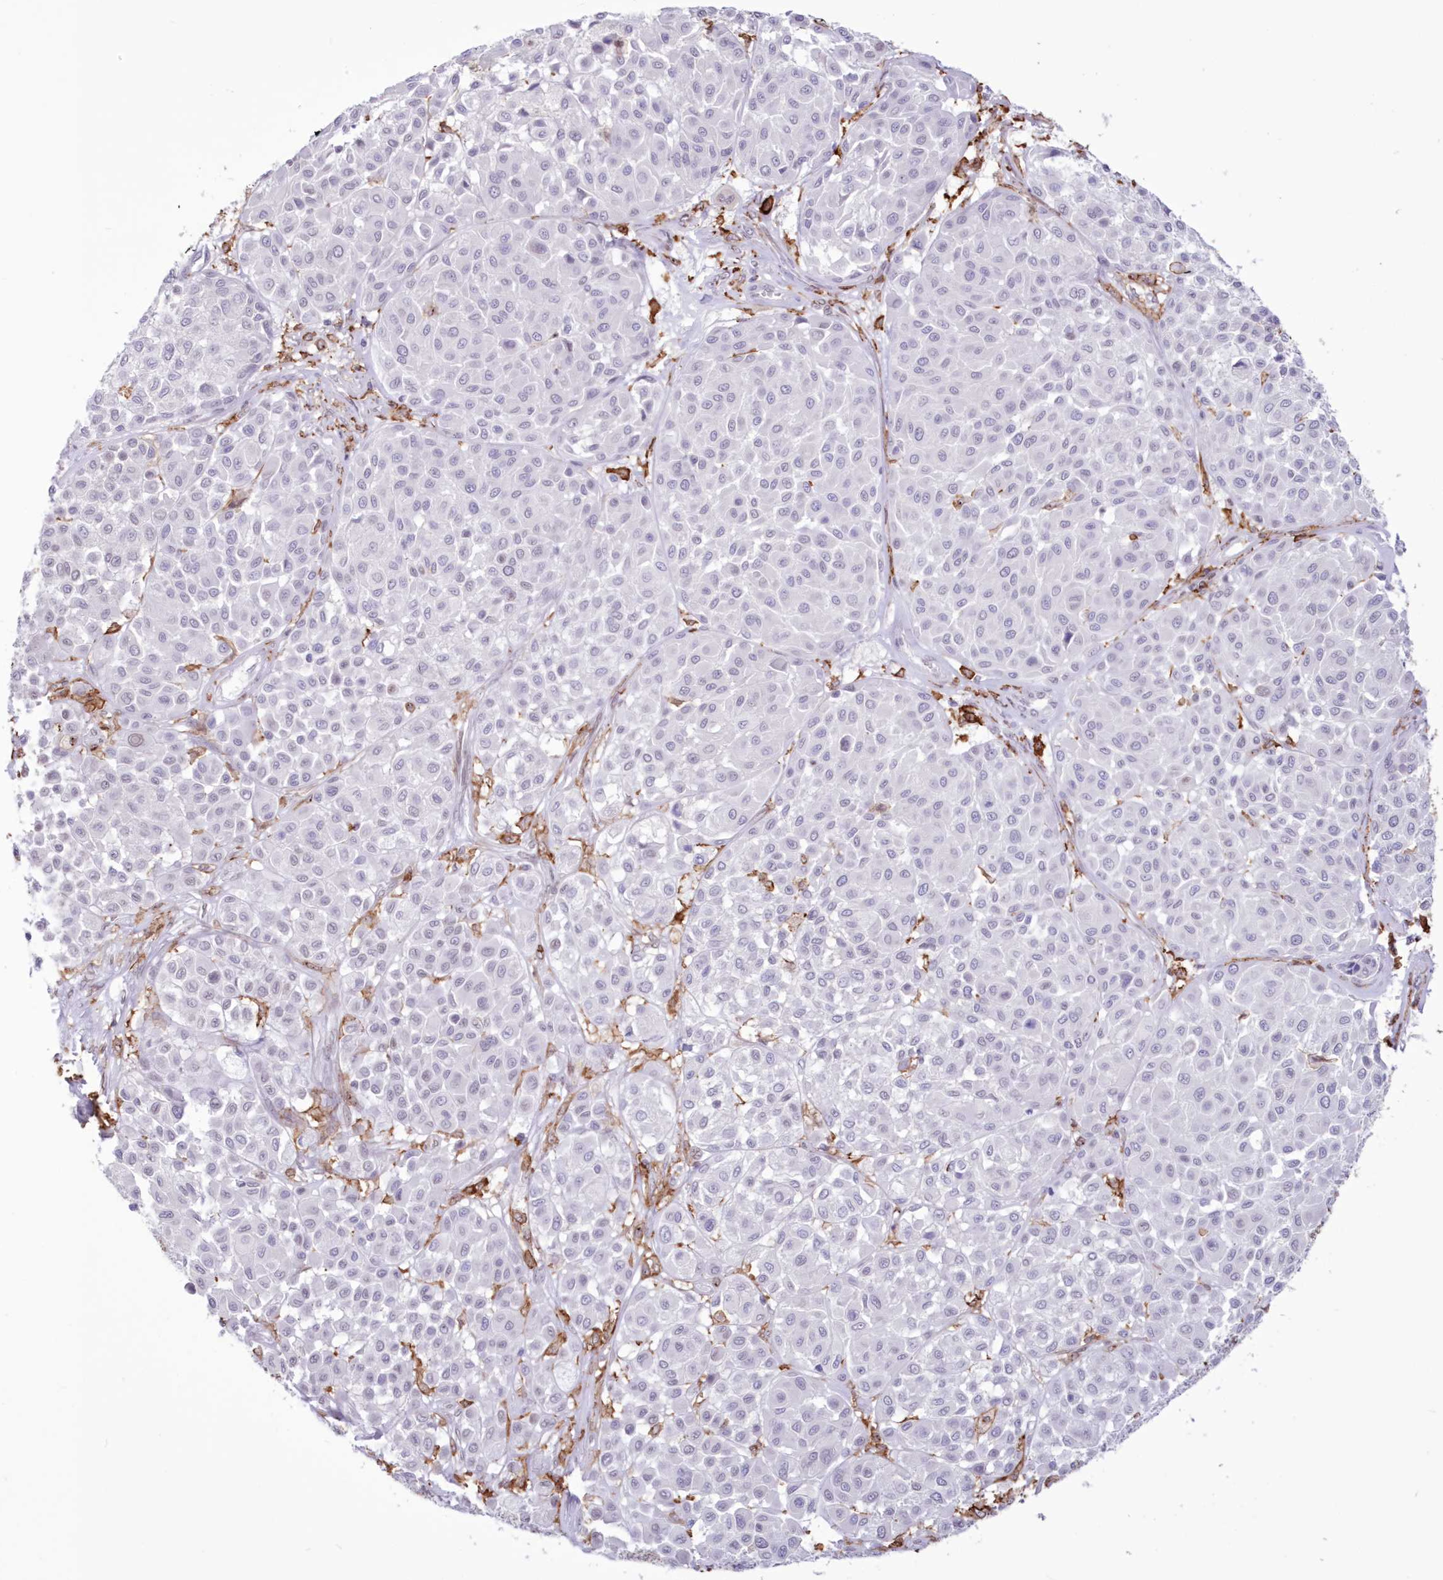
{"staining": {"intensity": "negative", "quantity": "none", "location": "none"}, "tissue": "melanoma", "cell_type": "Tumor cells", "image_type": "cancer", "snomed": [{"axis": "morphology", "description": "Malignant melanoma, Metastatic site"}, {"axis": "topography", "description": "Soft tissue"}], "caption": "Photomicrograph shows no significant protein expression in tumor cells of malignant melanoma (metastatic site).", "gene": "C11orf1", "patient": {"sex": "male", "age": 41}}